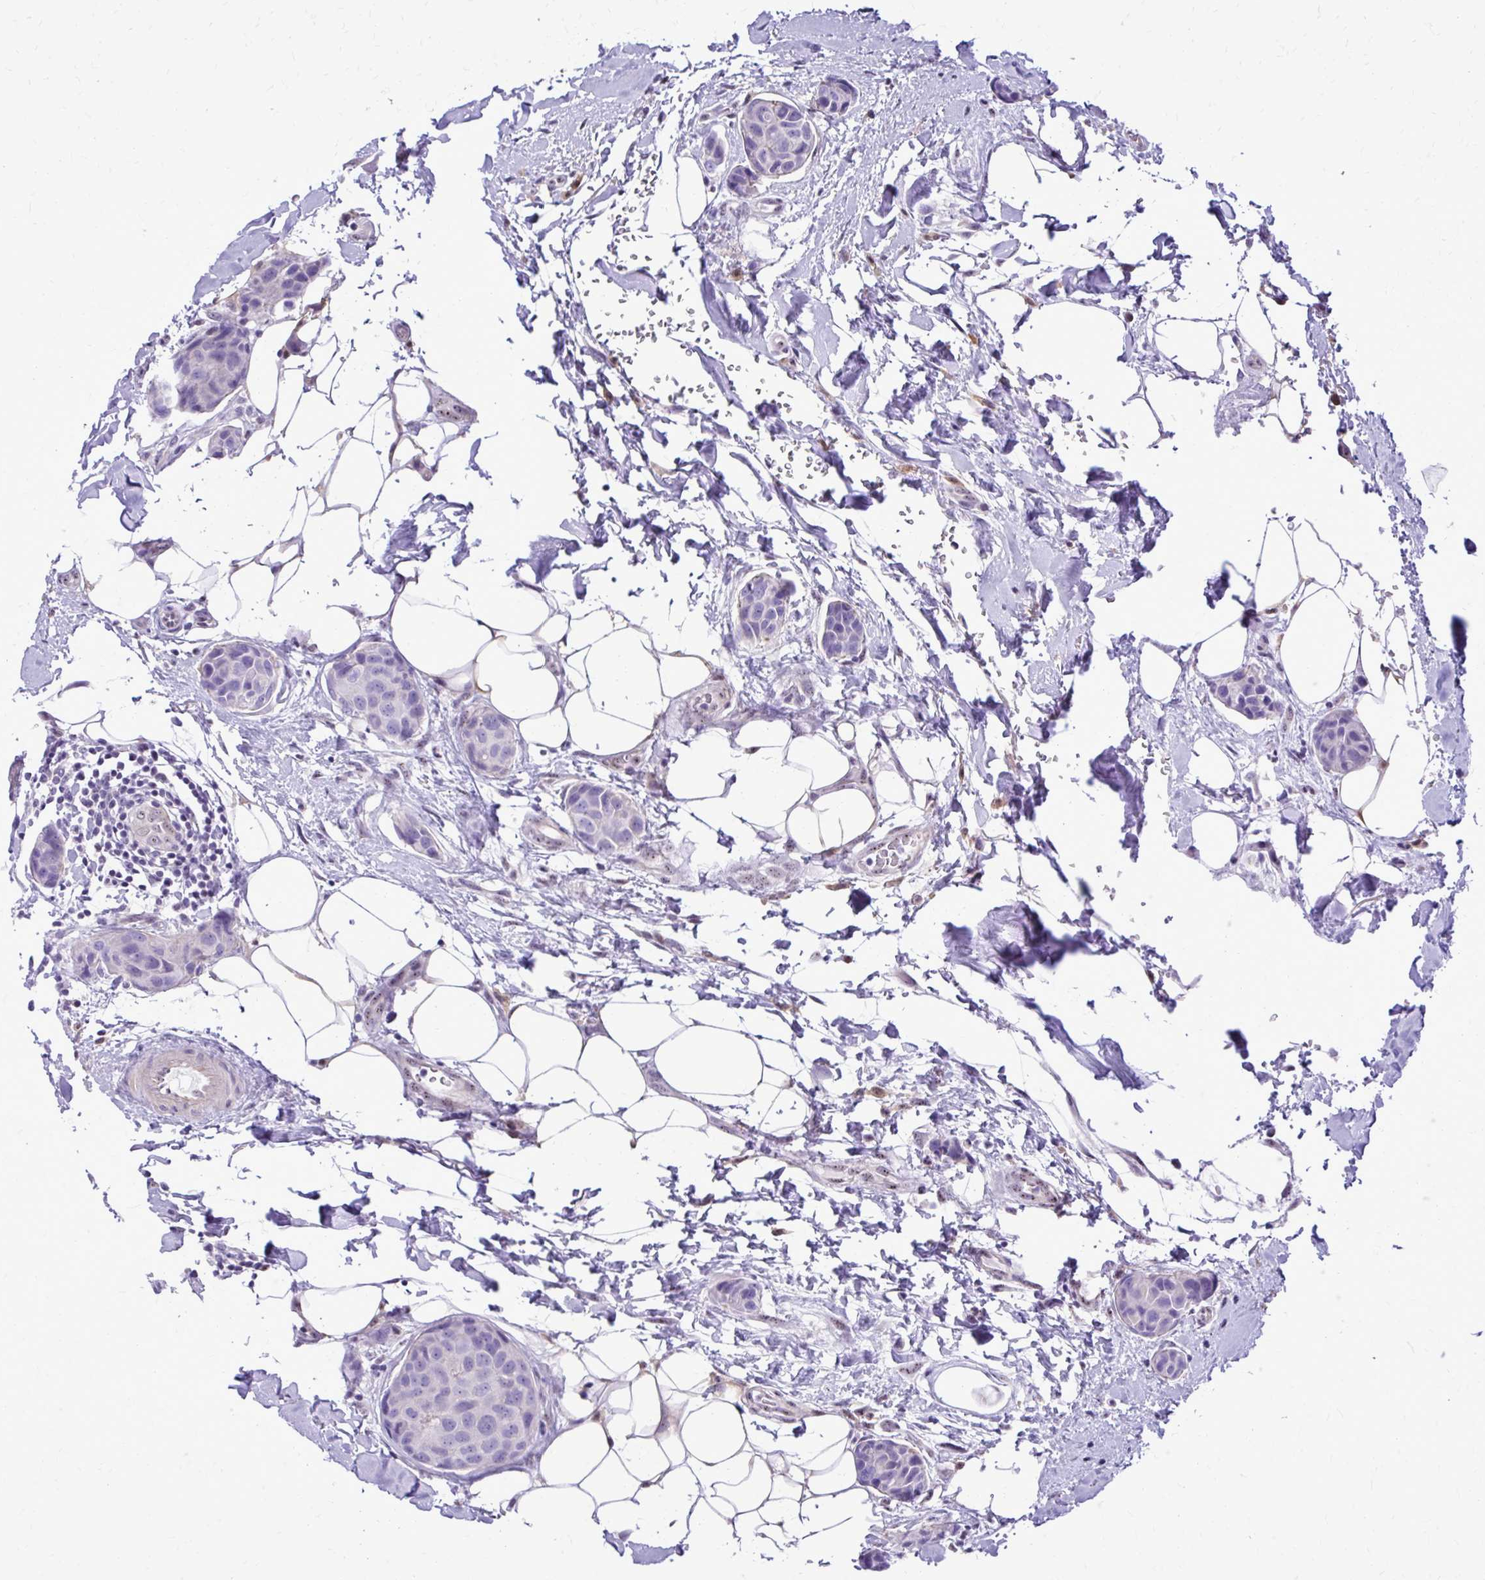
{"staining": {"intensity": "negative", "quantity": "none", "location": "none"}, "tissue": "breast cancer", "cell_type": "Tumor cells", "image_type": "cancer", "snomed": [{"axis": "morphology", "description": "Duct carcinoma"}, {"axis": "topography", "description": "Breast"}, {"axis": "topography", "description": "Lymph node"}], "caption": "DAB immunohistochemical staining of human invasive ductal carcinoma (breast) demonstrates no significant expression in tumor cells.", "gene": "RASL11B", "patient": {"sex": "female", "age": 80}}